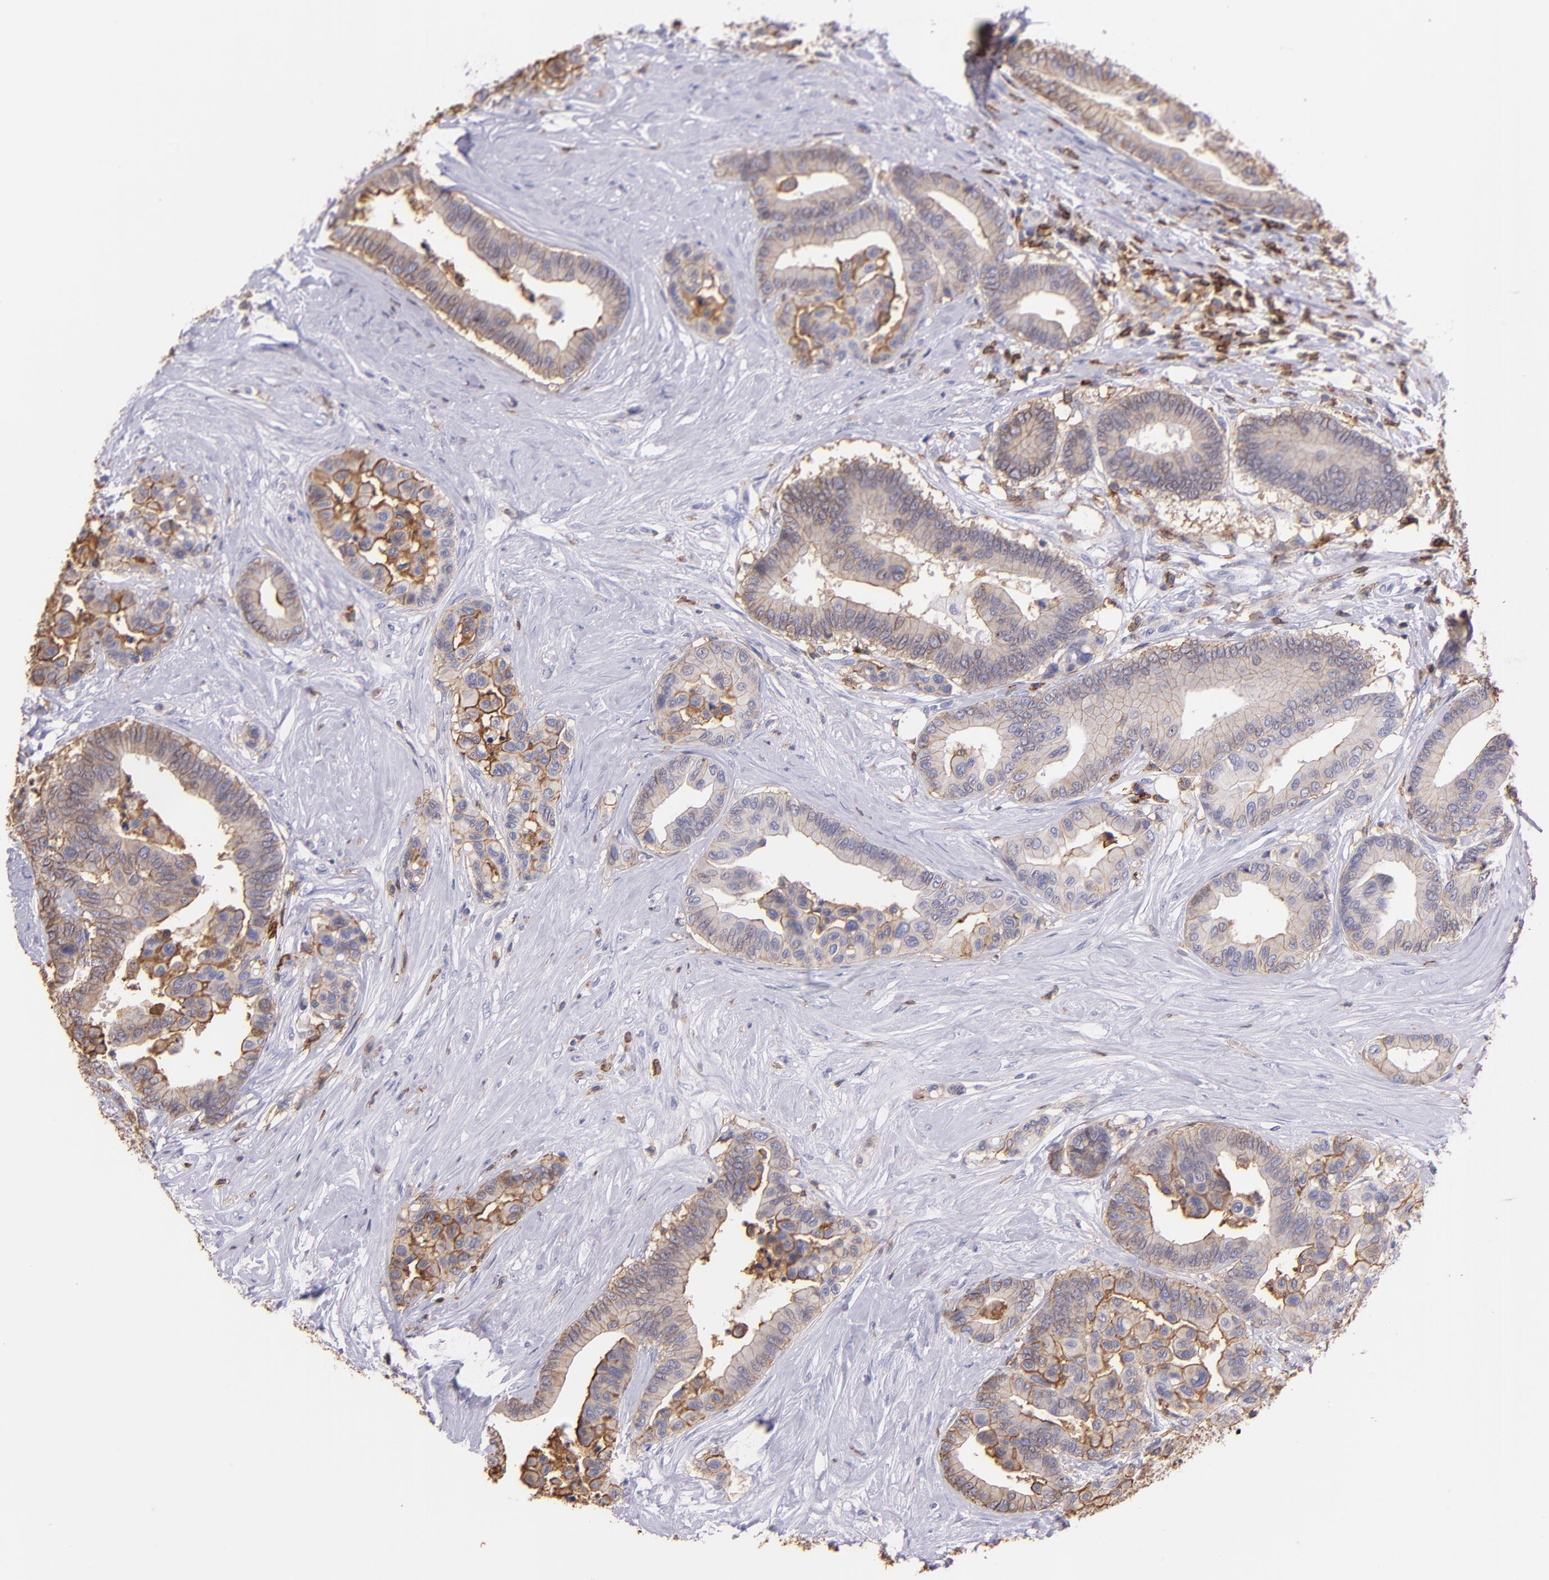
{"staining": {"intensity": "weak", "quantity": "25%-75%", "location": "cytoplasmic/membranous"}, "tissue": "colorectal cancer", "cell_type": "Tumor cells", "image_type": "cancer", "snomed": [{"axis": "morphology", "description": "Adenocarcinoma, NOS"}, {"axis": "topography", "description": "Colon"}], "caption": "Colorectal cancer (adenocarcinoma) stained for a protein reveals weak cytoplasmic/membranous positivity in tumor cells.", "gene": "SPN", "patient": {"sex": "male", "age": 82}}